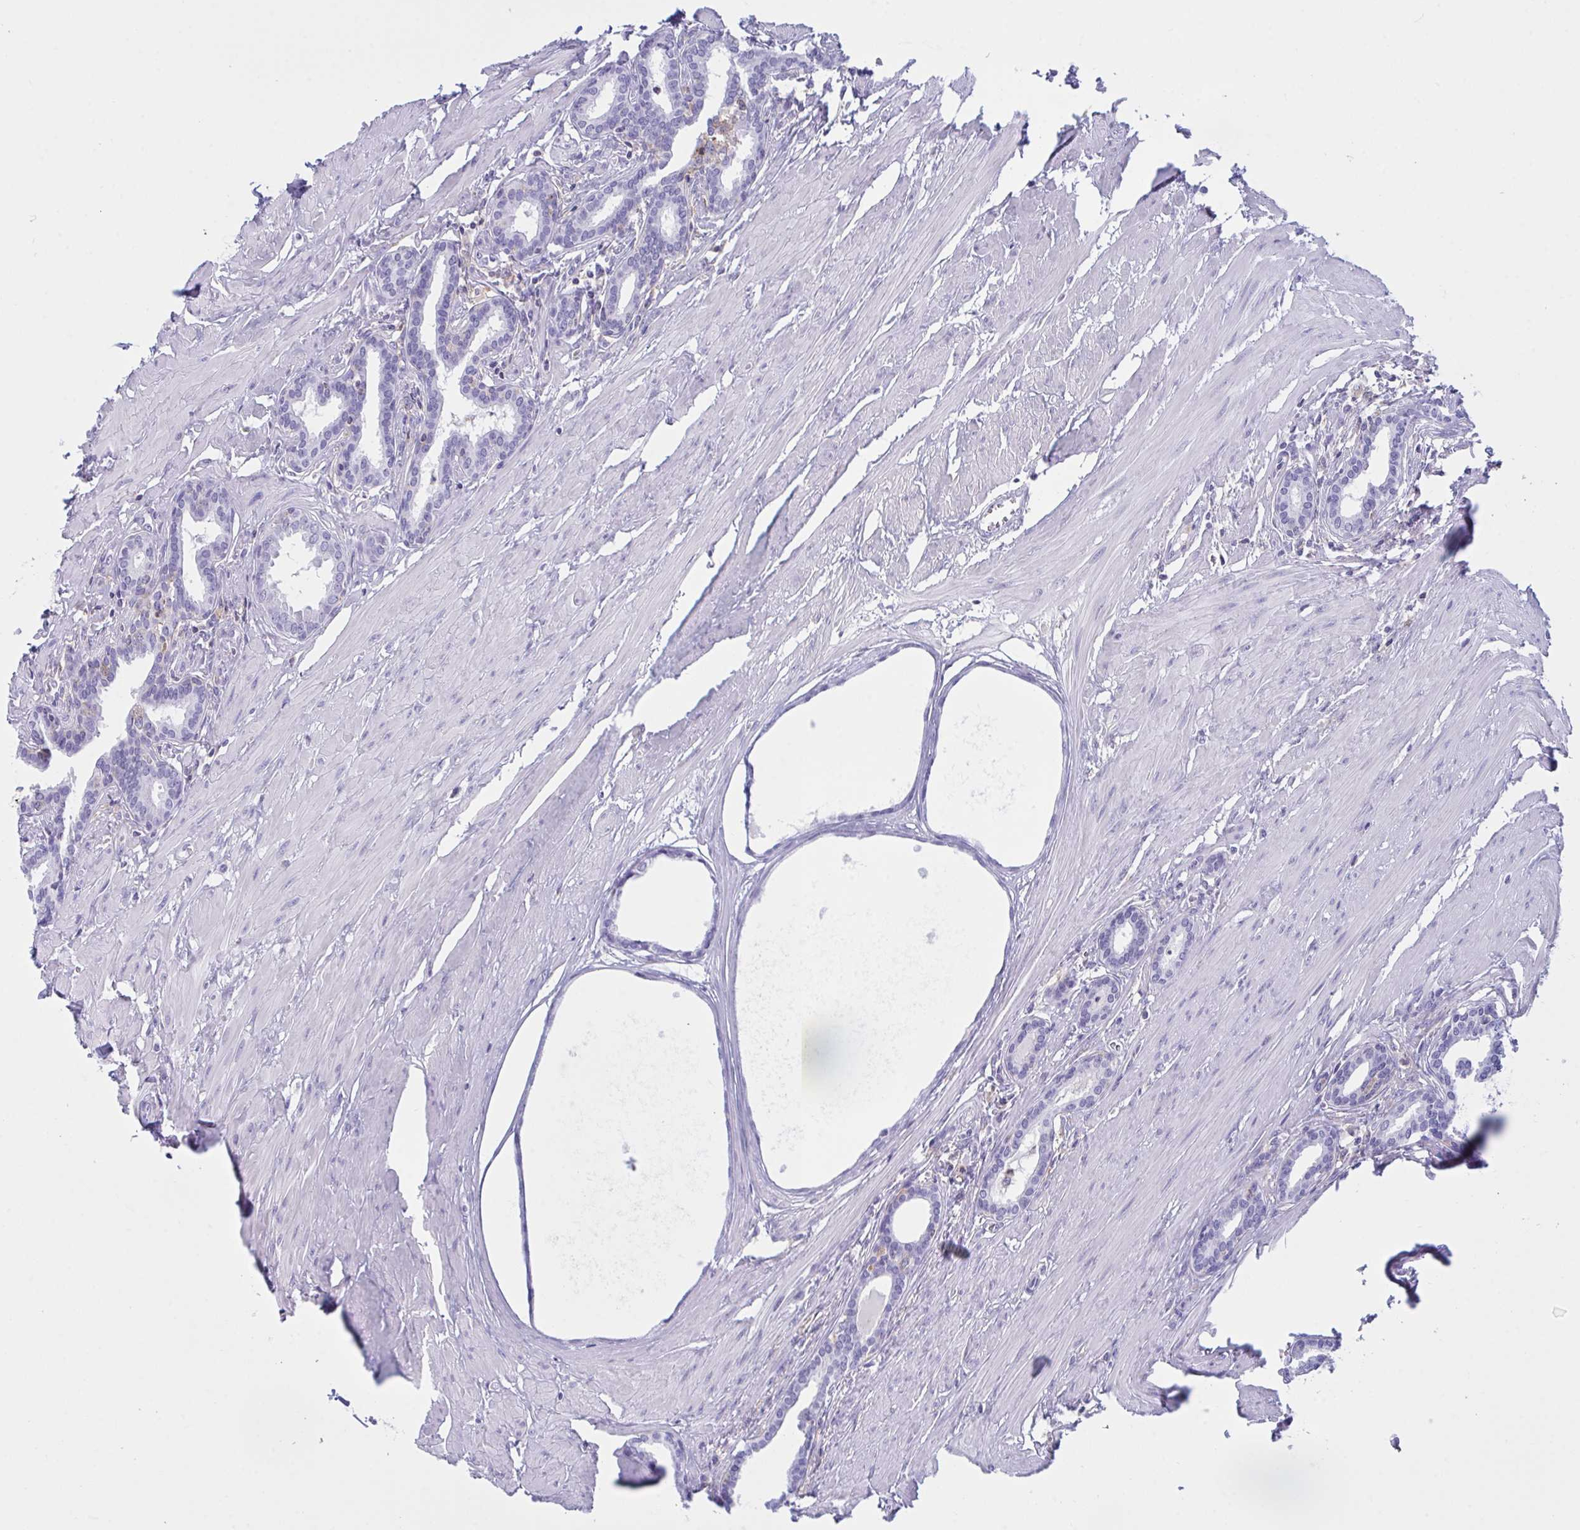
{"staining": {"intensity": "negative", "quantity": "none", "location": "none"}, "tissue": "prostate", "cell_type": "Glandular cells", "image_type": "normal", "snomed": [{"axis": "morphology", "description": "Normal tissue, NOS"}, {"axis": "topography", "description": "Prostate"}, {"axis": "topography", "description": "Peripheral nerve tissue"}], "caption": "An immunohistochemistry photomicrograph of benign prostate is shown. There is no staining in glandular cells of prostate. (Brightfield microscopy of DAB IHC at high magnification).", "gene": "MYO1F", "patient": {"sex": "male", "age": 55}}